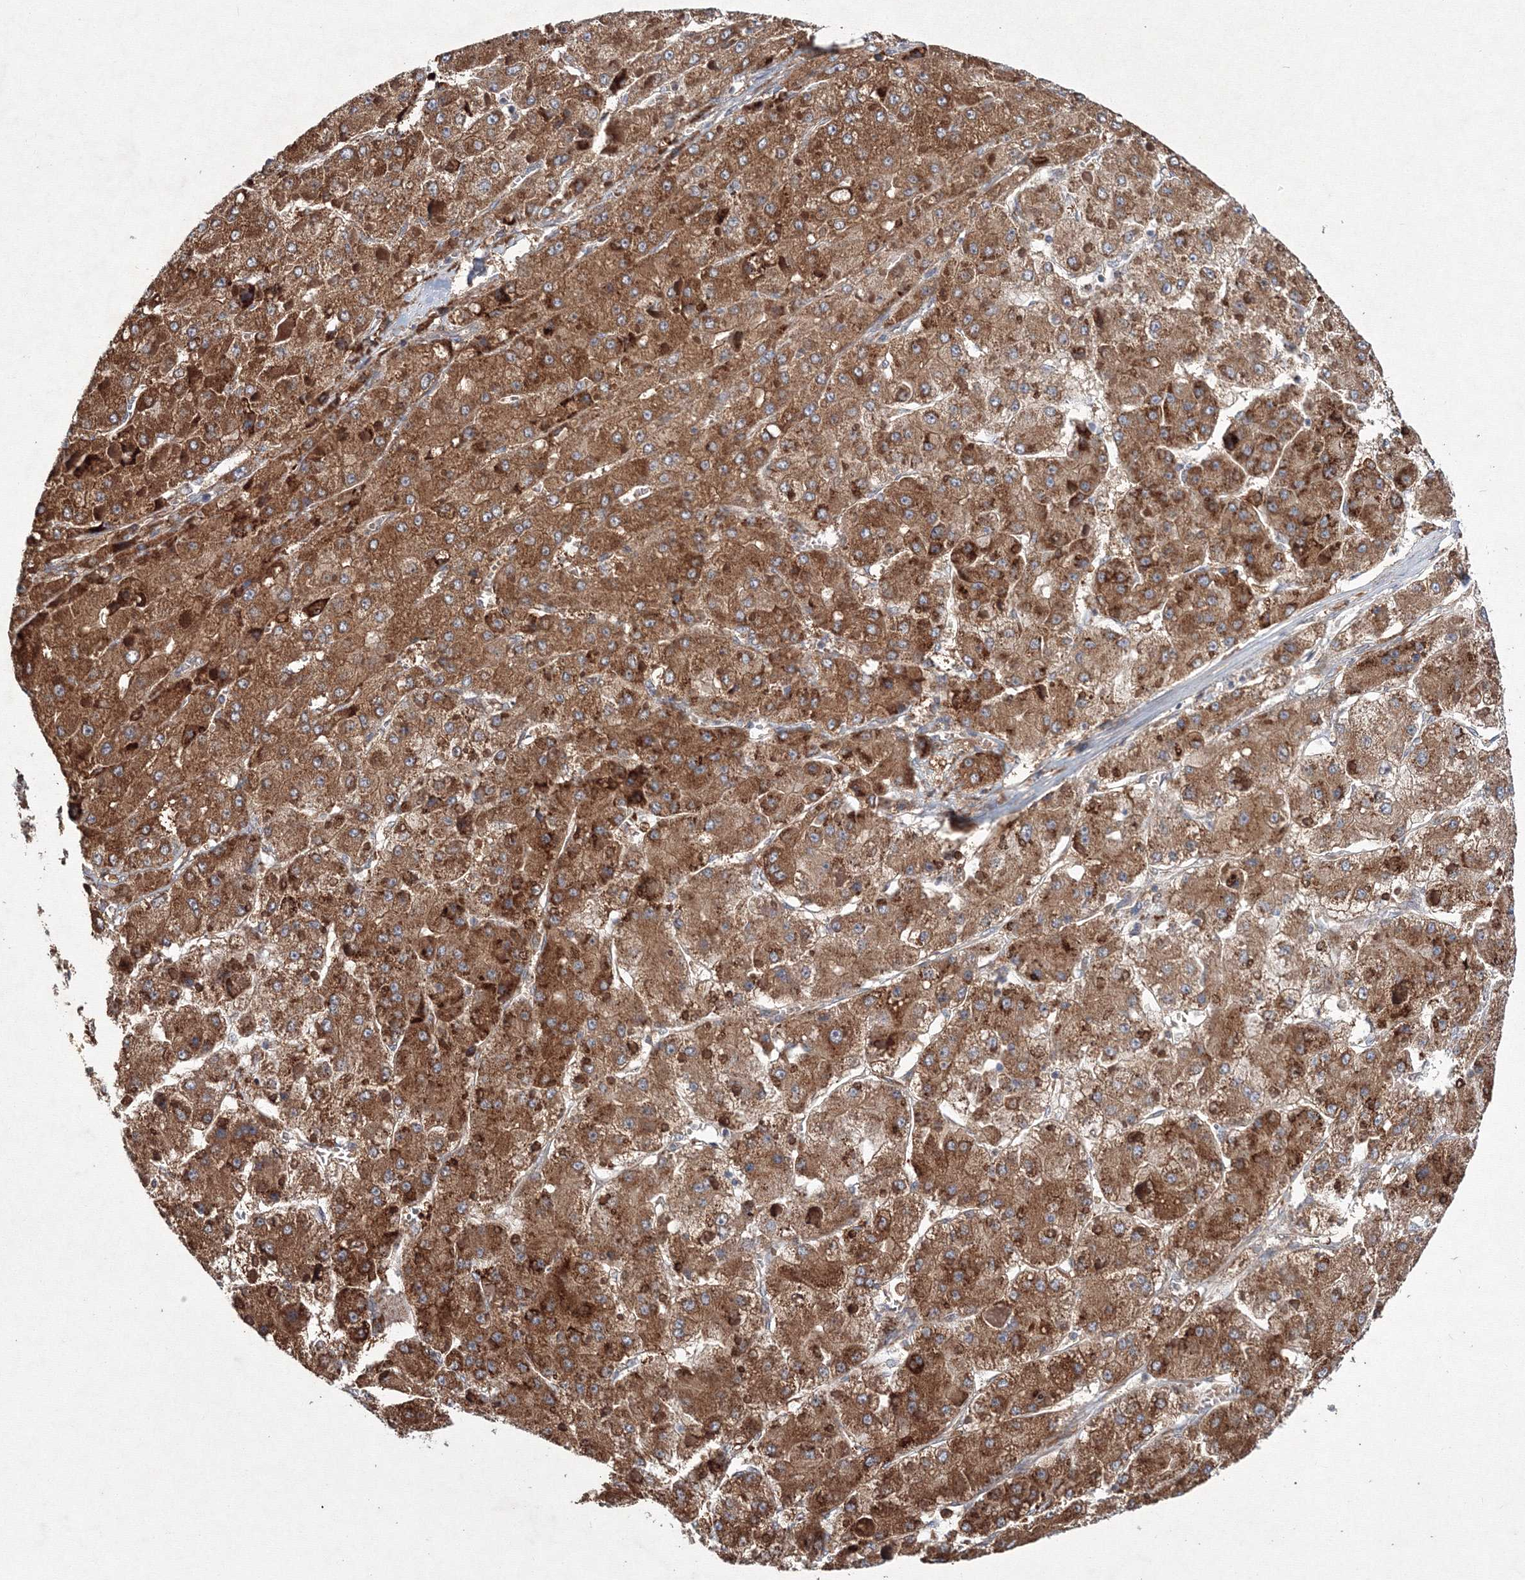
{"staining": {"intensity": "strong", "quantity": ">75%", "location": "cytoplasmic/membranous"}, "tissue": "liver cancer", "cell_type": "Tumor cells", "image_type": "cancer", "snomed": [{"axis": "morphology", "description": "Carcinoma, Hepatocellular, NOS"}, {"axis": "topography", "description": "Liver"}], "caption": "Brown immunohistochemical staining in hepatocellular carcinoma (liver) displays strong cytoplasmic/membranous expression in about >75% of tumor cells. The protein of interest is stained brown, and the nuclei are stained in blue (DAB (3,3'-diaminobenzidine) IHC with brightfield microscopy, high magnification).", "gene": "RANBP3L", "patient": {"sex": "female", "age": 73}}